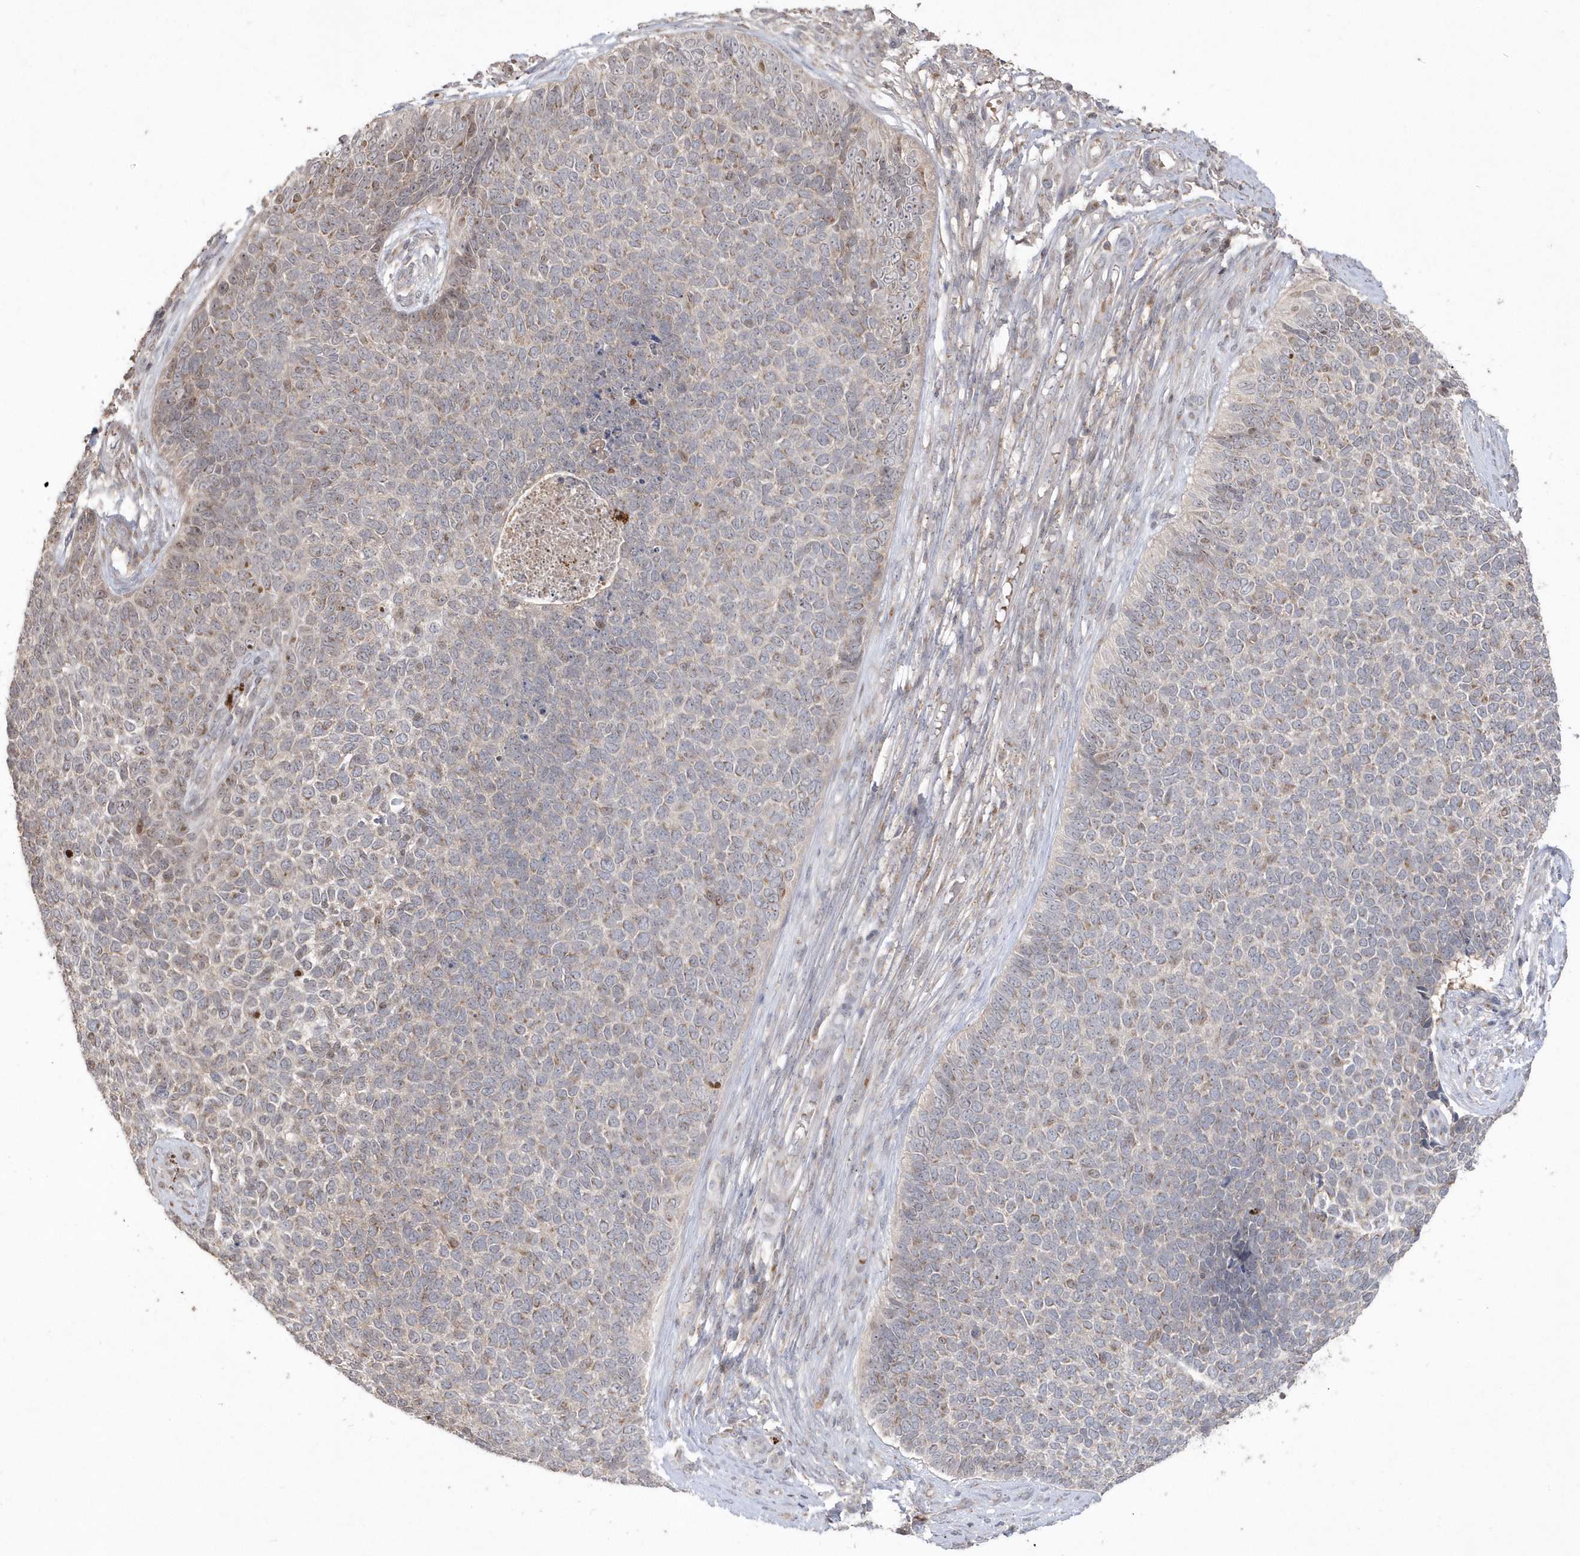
{"staining": {"intensity": "weak", "quantity": "<25%", "location": "cytoplasmic/membranous"}, "tissue": "skin cancer", "cell_type": "Tumor cells", "image_type": "cancer", "snomed": [{"axis": "morphology", "description": "Basal cell carcinoma"}, {"axis": "topography", "description": "Skin"}], "caption": "Immunohistochemistry (IHC) photomicrograph of neoplastic tissue: skin cancer (basal cell carcinoma) stained with DAB displays no significant protein positivity in tumor cells.", "gene": "GEMIN6", "patient": {"sex": "female", "age": 84}}